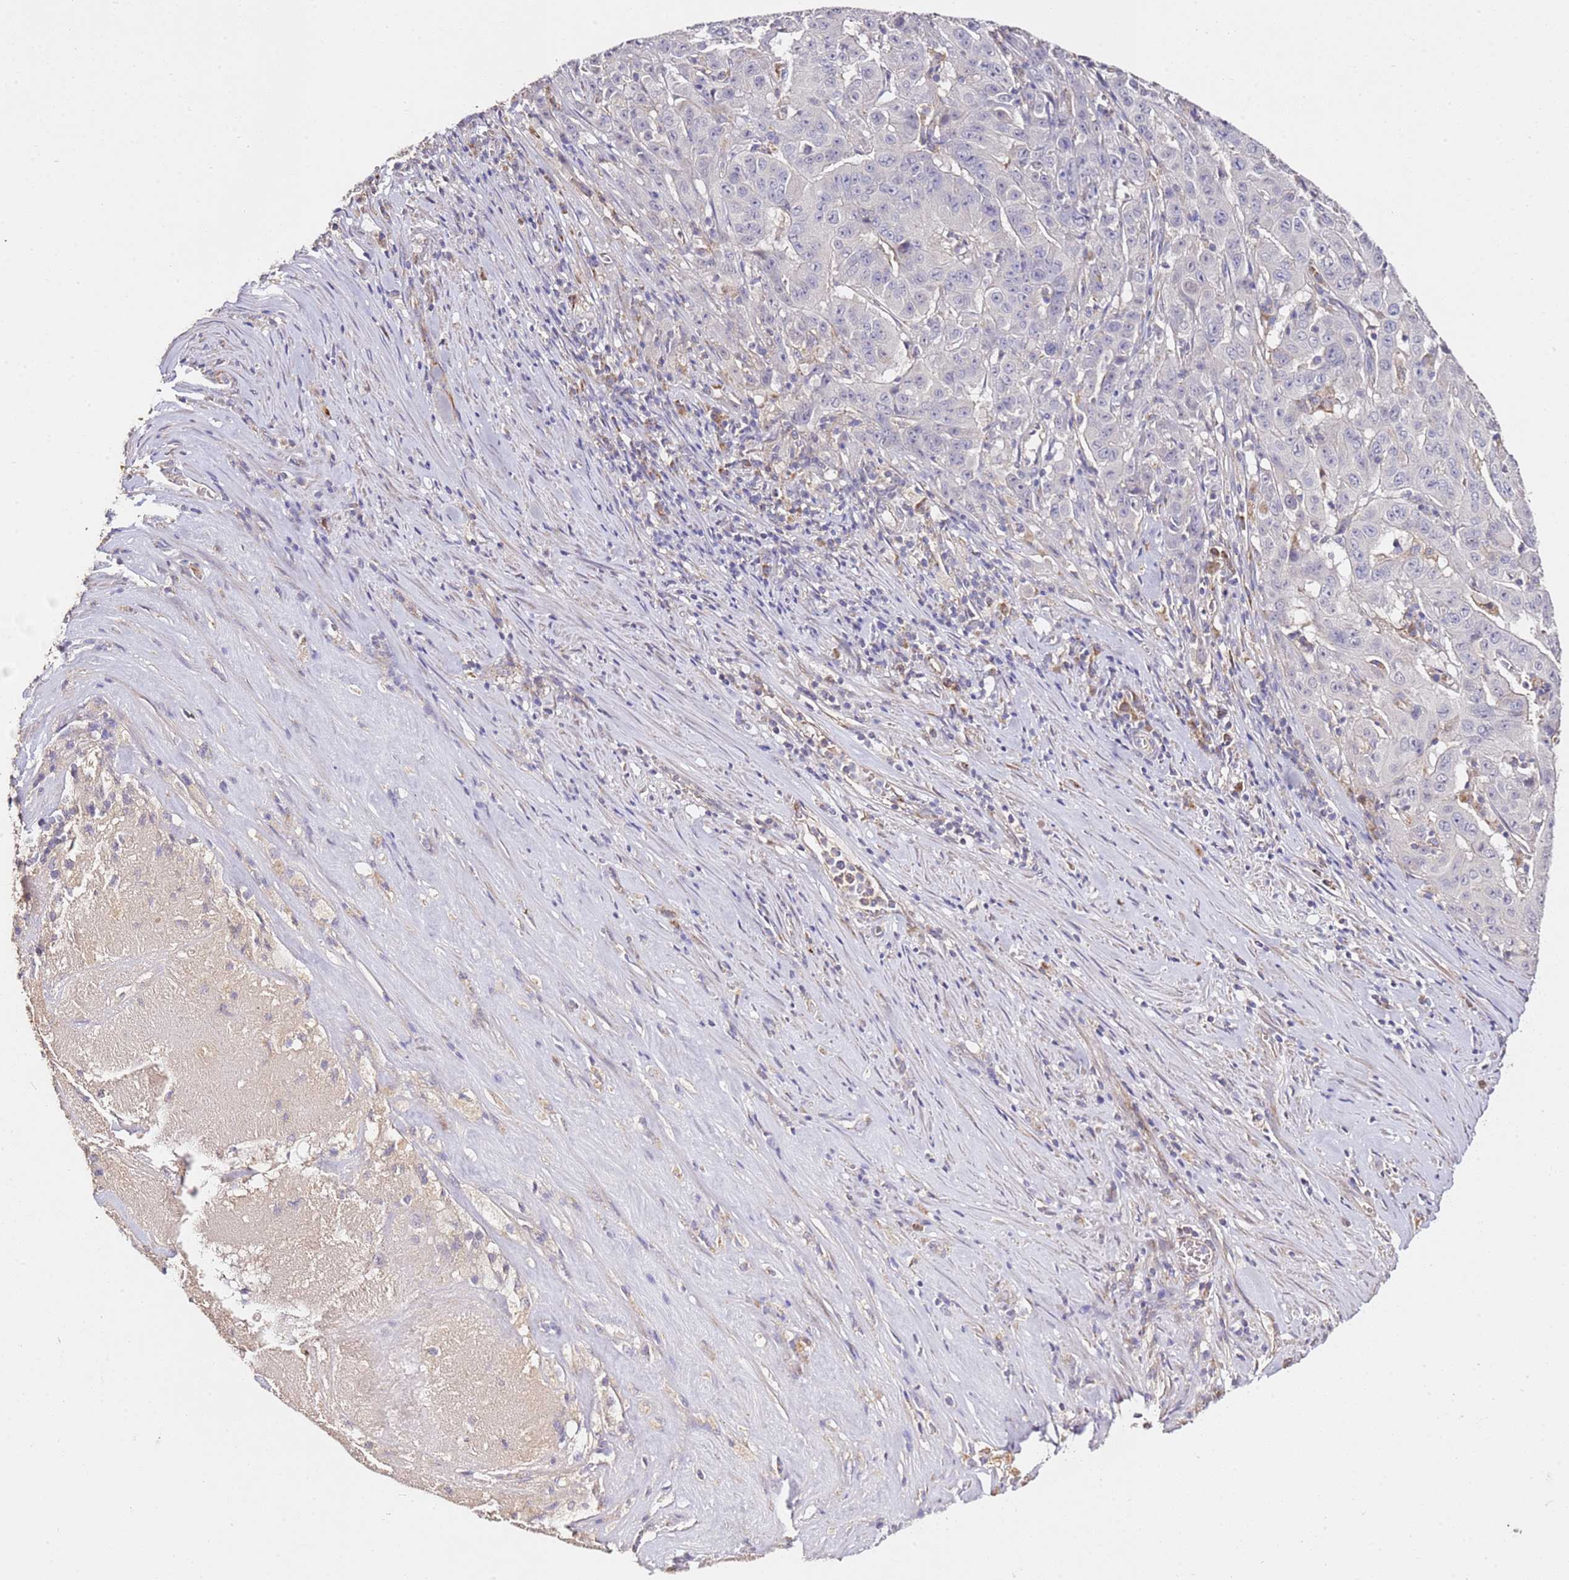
{"staining": {"intensity": "negative", "quantity": "none", "location": "none"}, "tissue": "pancreatic cancer", "cell_type": "Tumor cells", "image_type": "cancer", "snomed": [{"axis": "morphology", "description": "Adenocarcinoma, NOS"}, {"axis": "topography", "description": "Pancreas"}], "caption": "IHC of human pancreatic adenocarcinoma exhibits no expression in tumor cells. Brightfield microscopy of IHC stained with DAB (3,3'-diaminobenzidine) (brown) and hematoxylin (blue), captured at high magnification.", "gene": "OR2B11", "patient": {"sex": "male", "age": 63}}